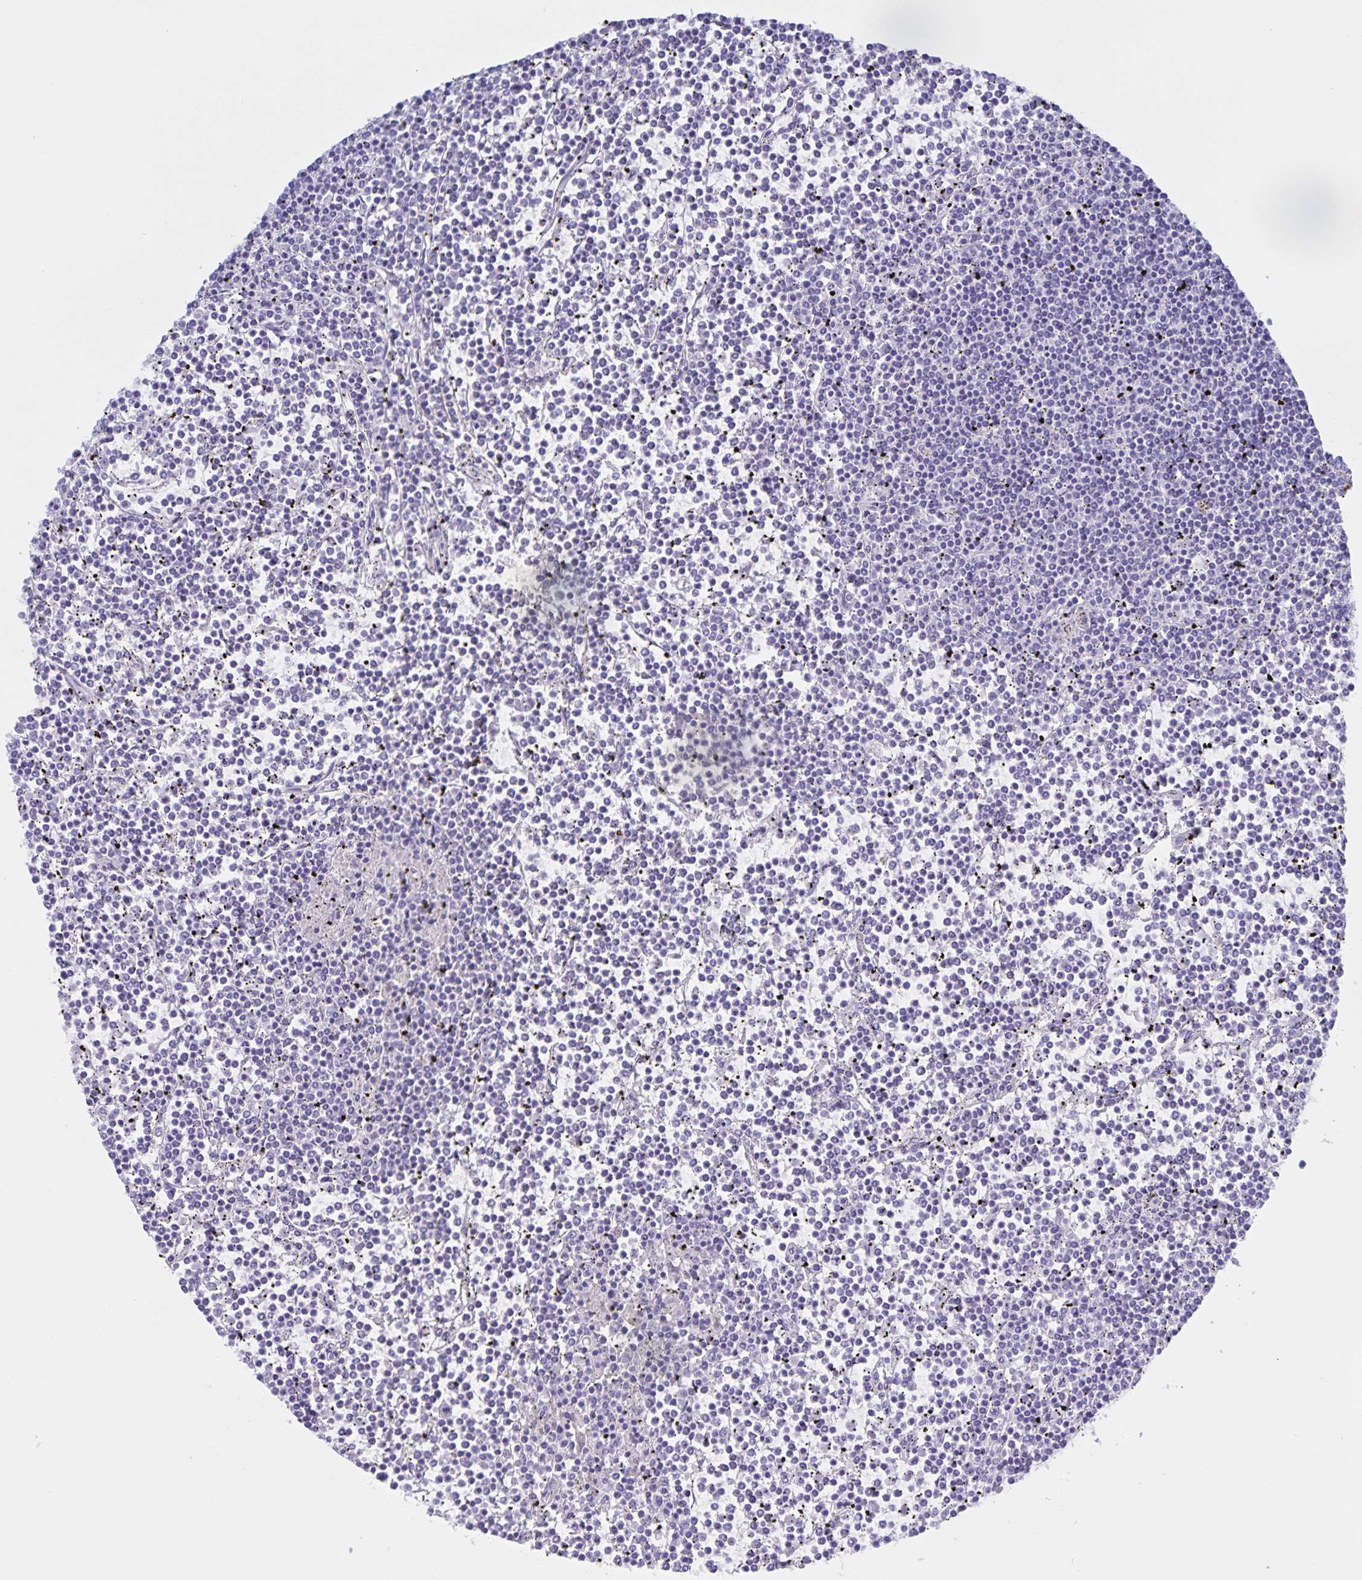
{"staining": {"intensity": "negative", "quantity": "none", "location": "none"}, "tissue": "lymphoma", "cell_type": "Tumor cells", "image_type": "cancer", "snomed": [{"axis": "morphology", "description": "Malignant lymphoma, non-Hodgkin's type, Low grade"}, {"axis": "topography", "description": "Spleen"}], "caption": "A high-resolution histopathology image shows immunohistochemistry staining of lymphoma, which reveals no significant expression in tumor cells.", "gene": "CATSPER4", "patient": {"sex": "female", "age": 19}}